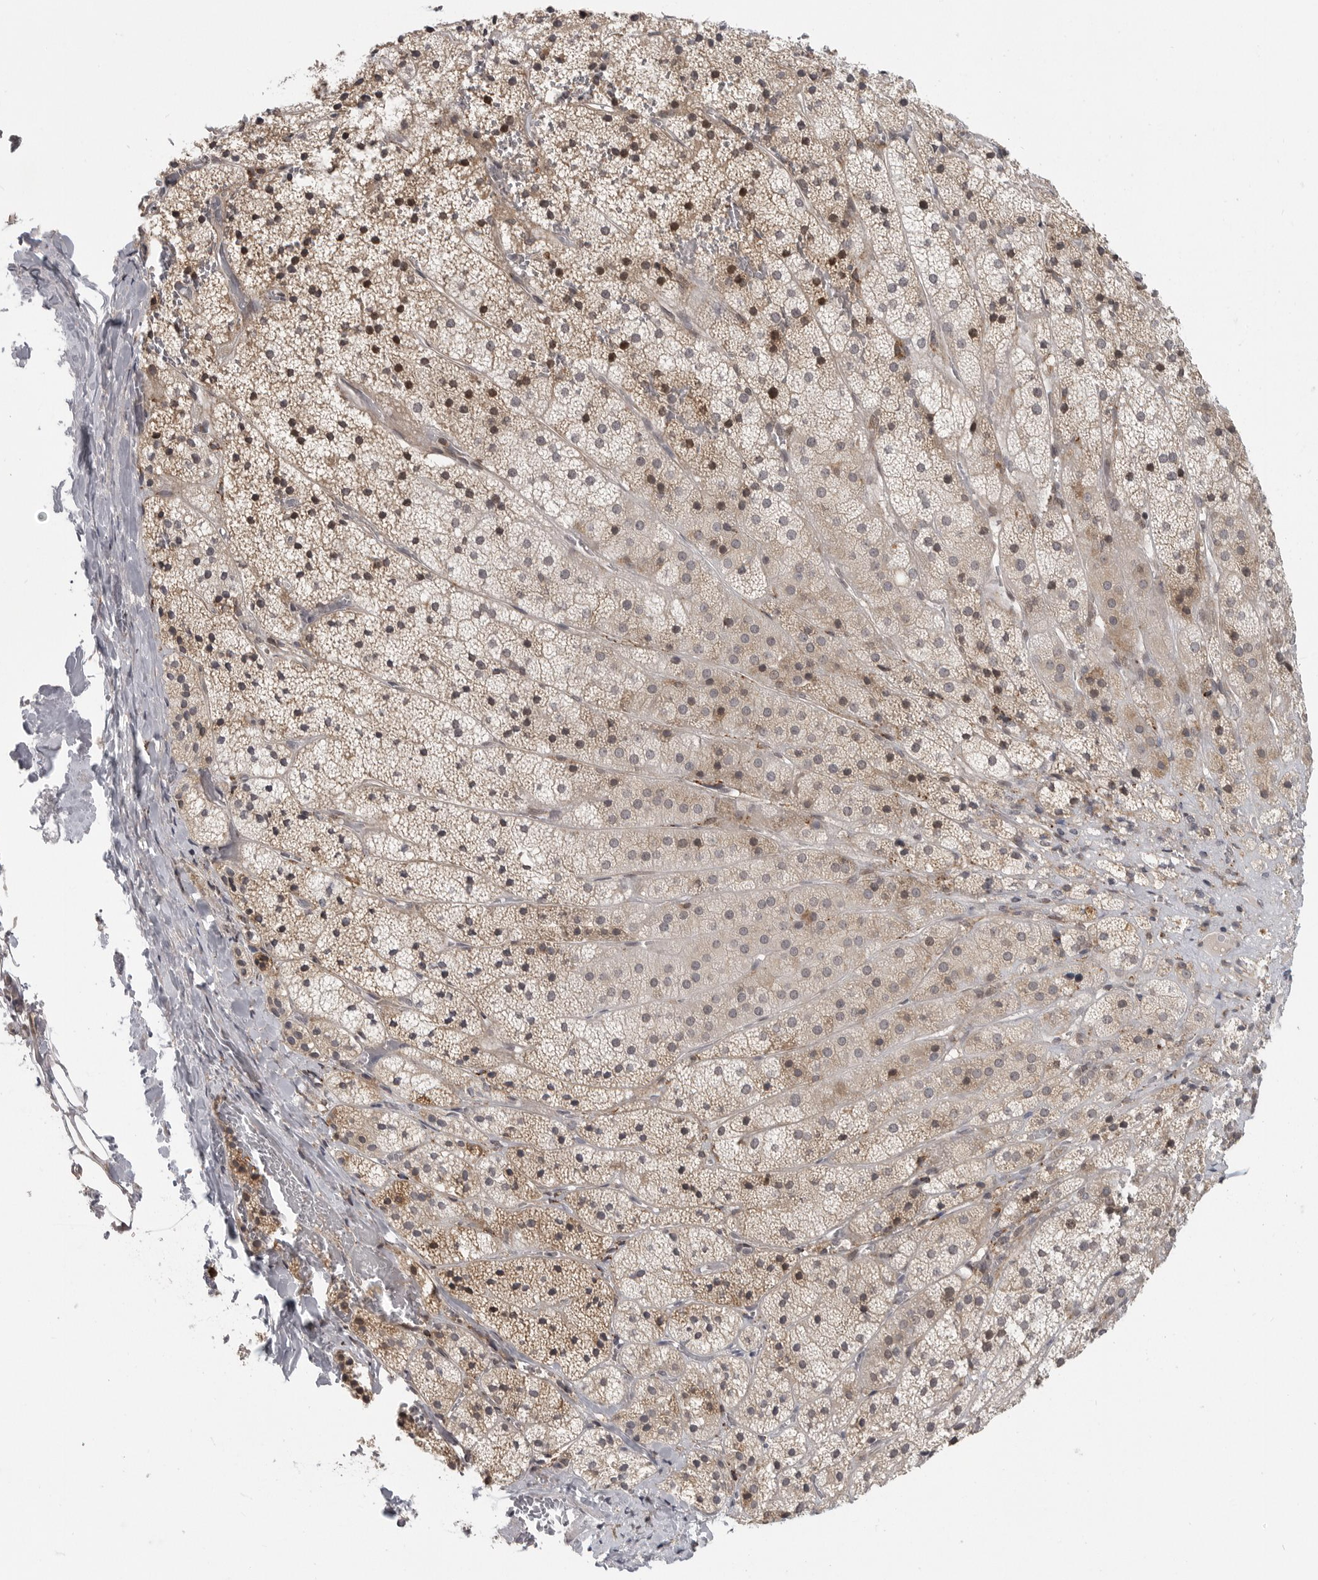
{"staining": {"intensity": "weak", "quantity": "25%-75%", "location": "nuclear"}, "tissue": "adrenal gland", "cell_type": "Glandular cells", "image_type": "normal", "snomed": [{"axis": "morphology", "description": "Normal tissue, NOS"}, {"axis": "topography", "description": "Adrenal gland"}], "caption": "Normal adrenal gland shows weak nuclear positivity in approximately 25%-75% of glandular cells (IHC, brightfield microscopy, high magnification)..", "gene": "CEP295NL", "patient": {"sex": "female", "age": 44}}